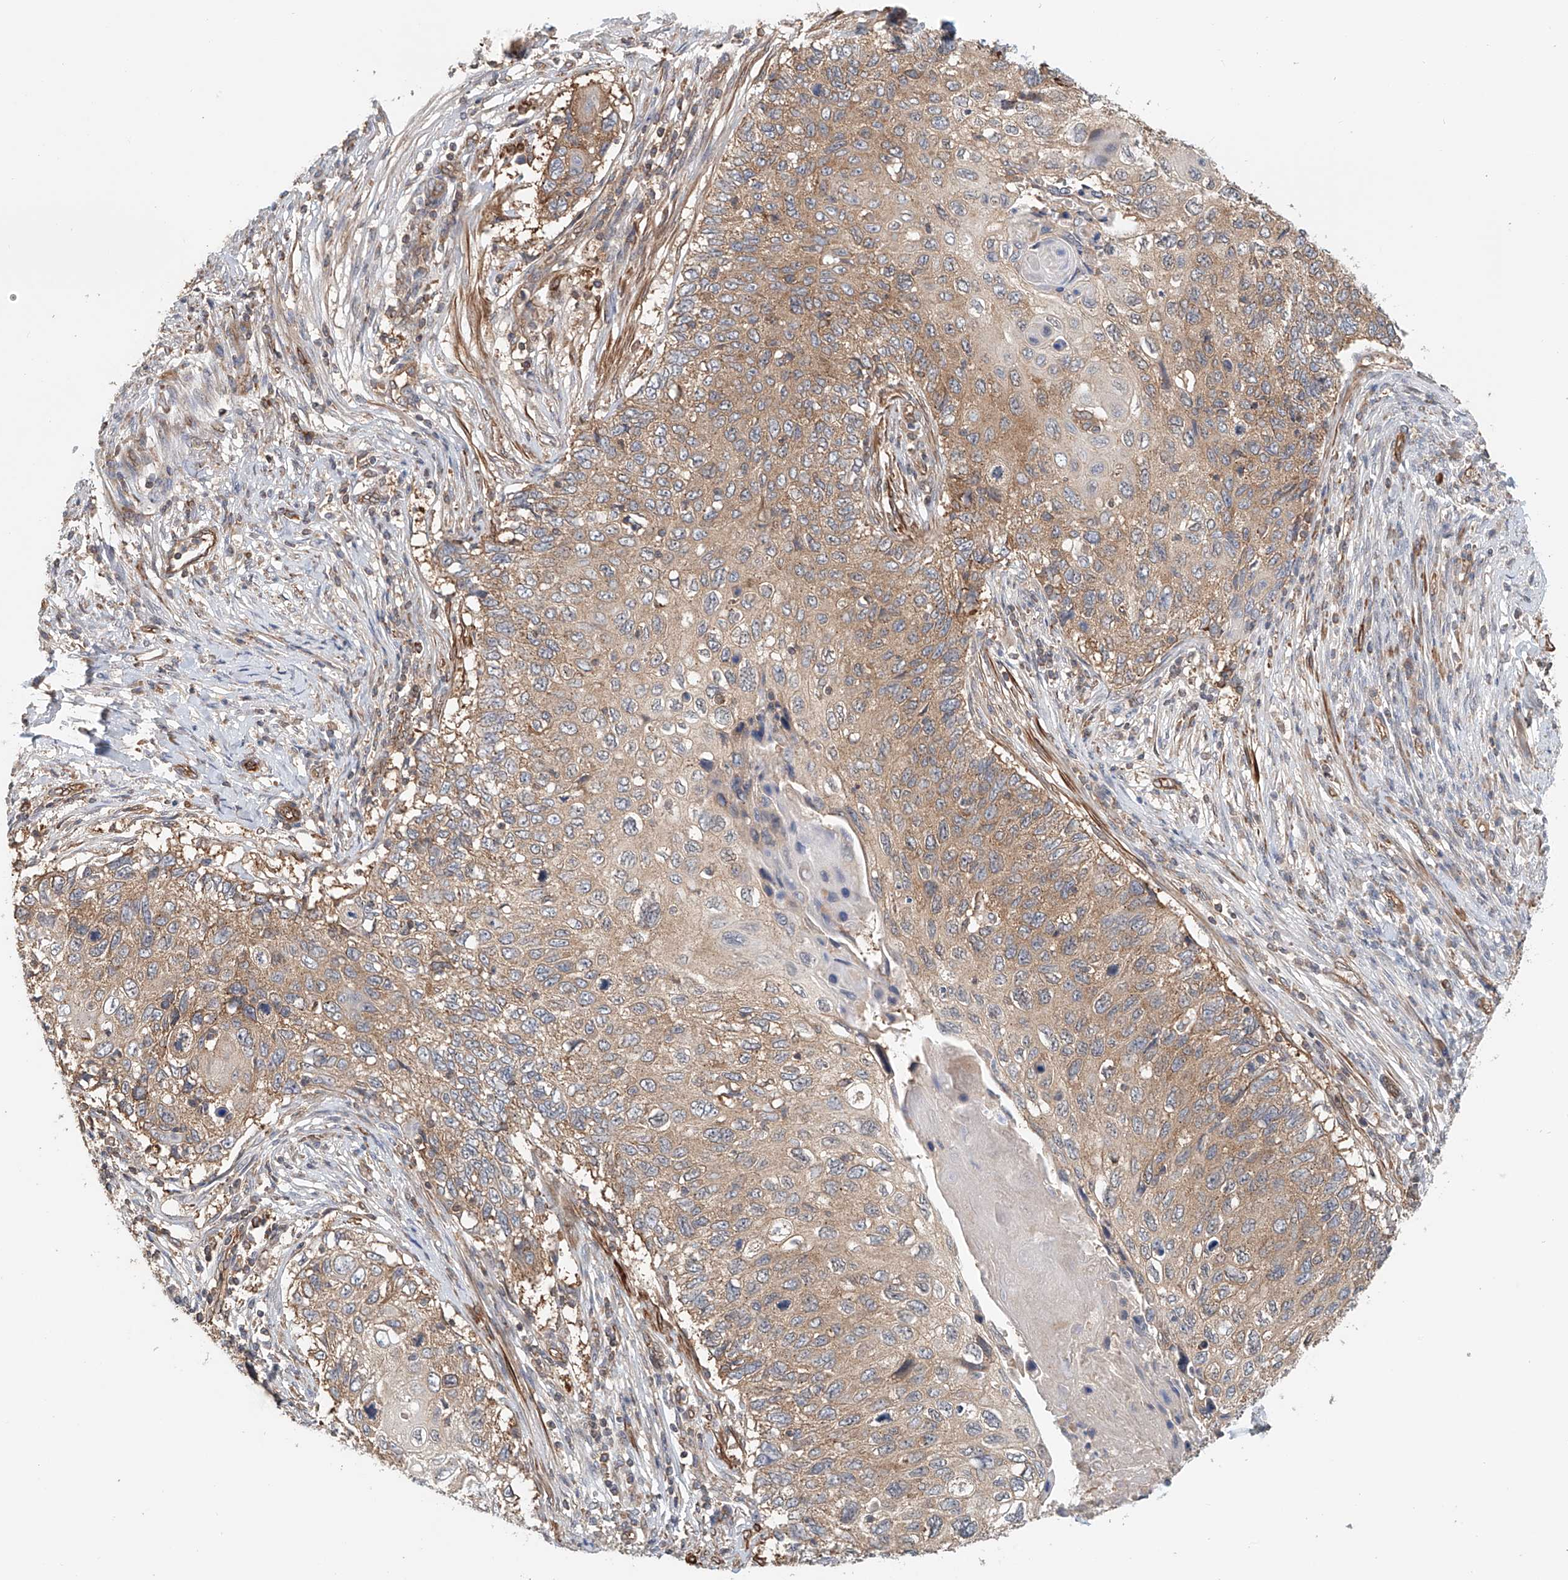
{"staining": {"intensity": "moderate", "quantity": ">75%", "location": "cytoplasmic/membranous"}, "tissue": "cervical cancer", "cell_type": "Tumor cells", "image_type": "cancer", "snomed": [{"axis": "morphology", "description": "Squamous cell carcinoma, NOS"}, {"axis": "topography", "description": "Cervix"}], "caption": "This is an image of immunohistochemistry staining of cervical cancer, which shows moderate staining in the cytoplasmic/membranous of tumor cells.", "gene": "FRYL", "patient": {"sex": "female", "age": 70}}